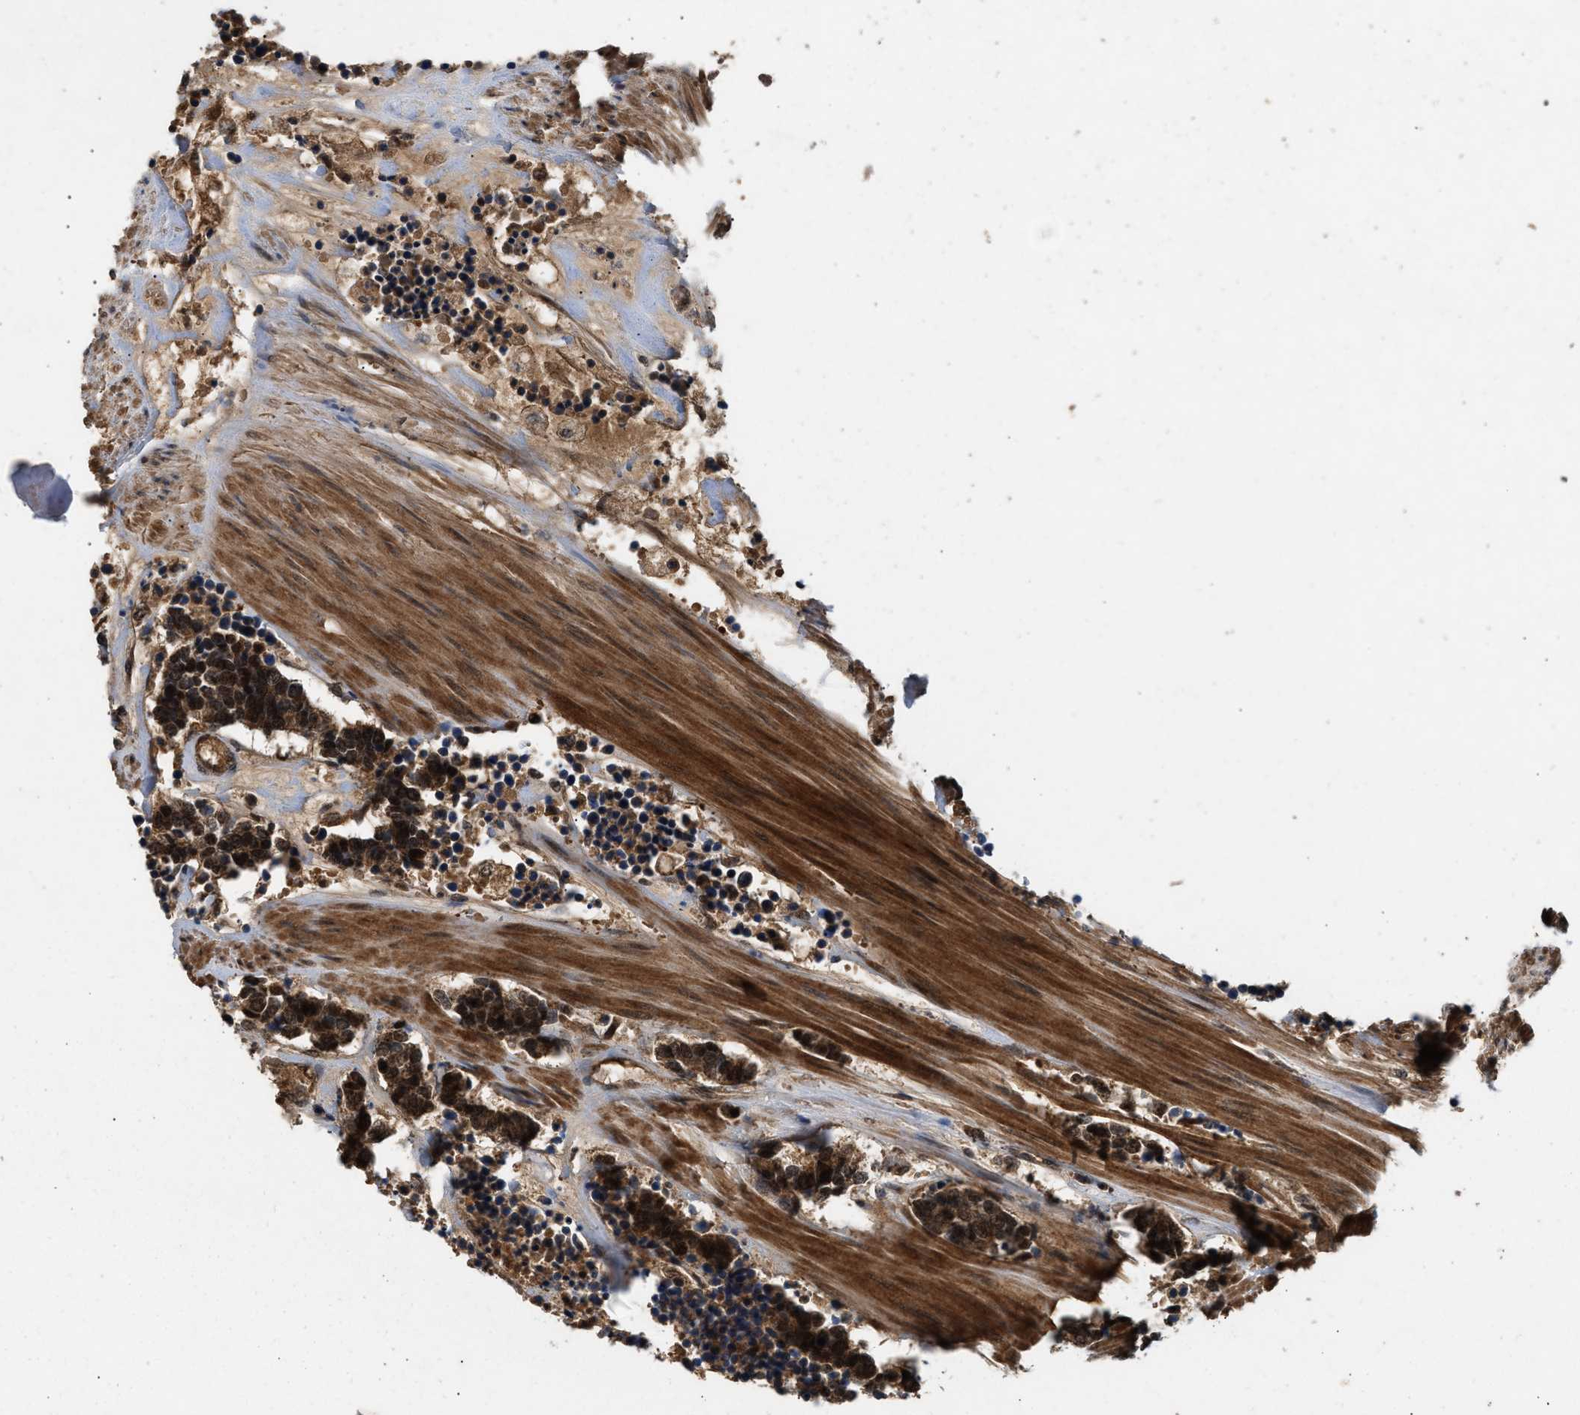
{"staining": {"intensity": "moderate", "quantity": ">75%", "location": "cytoplasmic/membranous,nuclear"}, "tissue": "carcinoid", "cell_type": "Tumor cells", "image_type": "cancer", "snomed": [{"axis": "morphology", "description": "Carcinoma, NOS"}, {"axis": "morphology", "description": "Carcinoid, malignant, NOS"}, {"axis": "topography", "description": "Urinary bladder"}], "caption": "Immunohistochemistry histopathology image of malignant carcinoid stained for a protein (brown), which exhibits medium levels of moderate cytoplasmic/membranous and nuclear positivity in about >75% of tumor cells.", "gene": "RUSC2", "patient": {"sex": "male", "age": 57}}